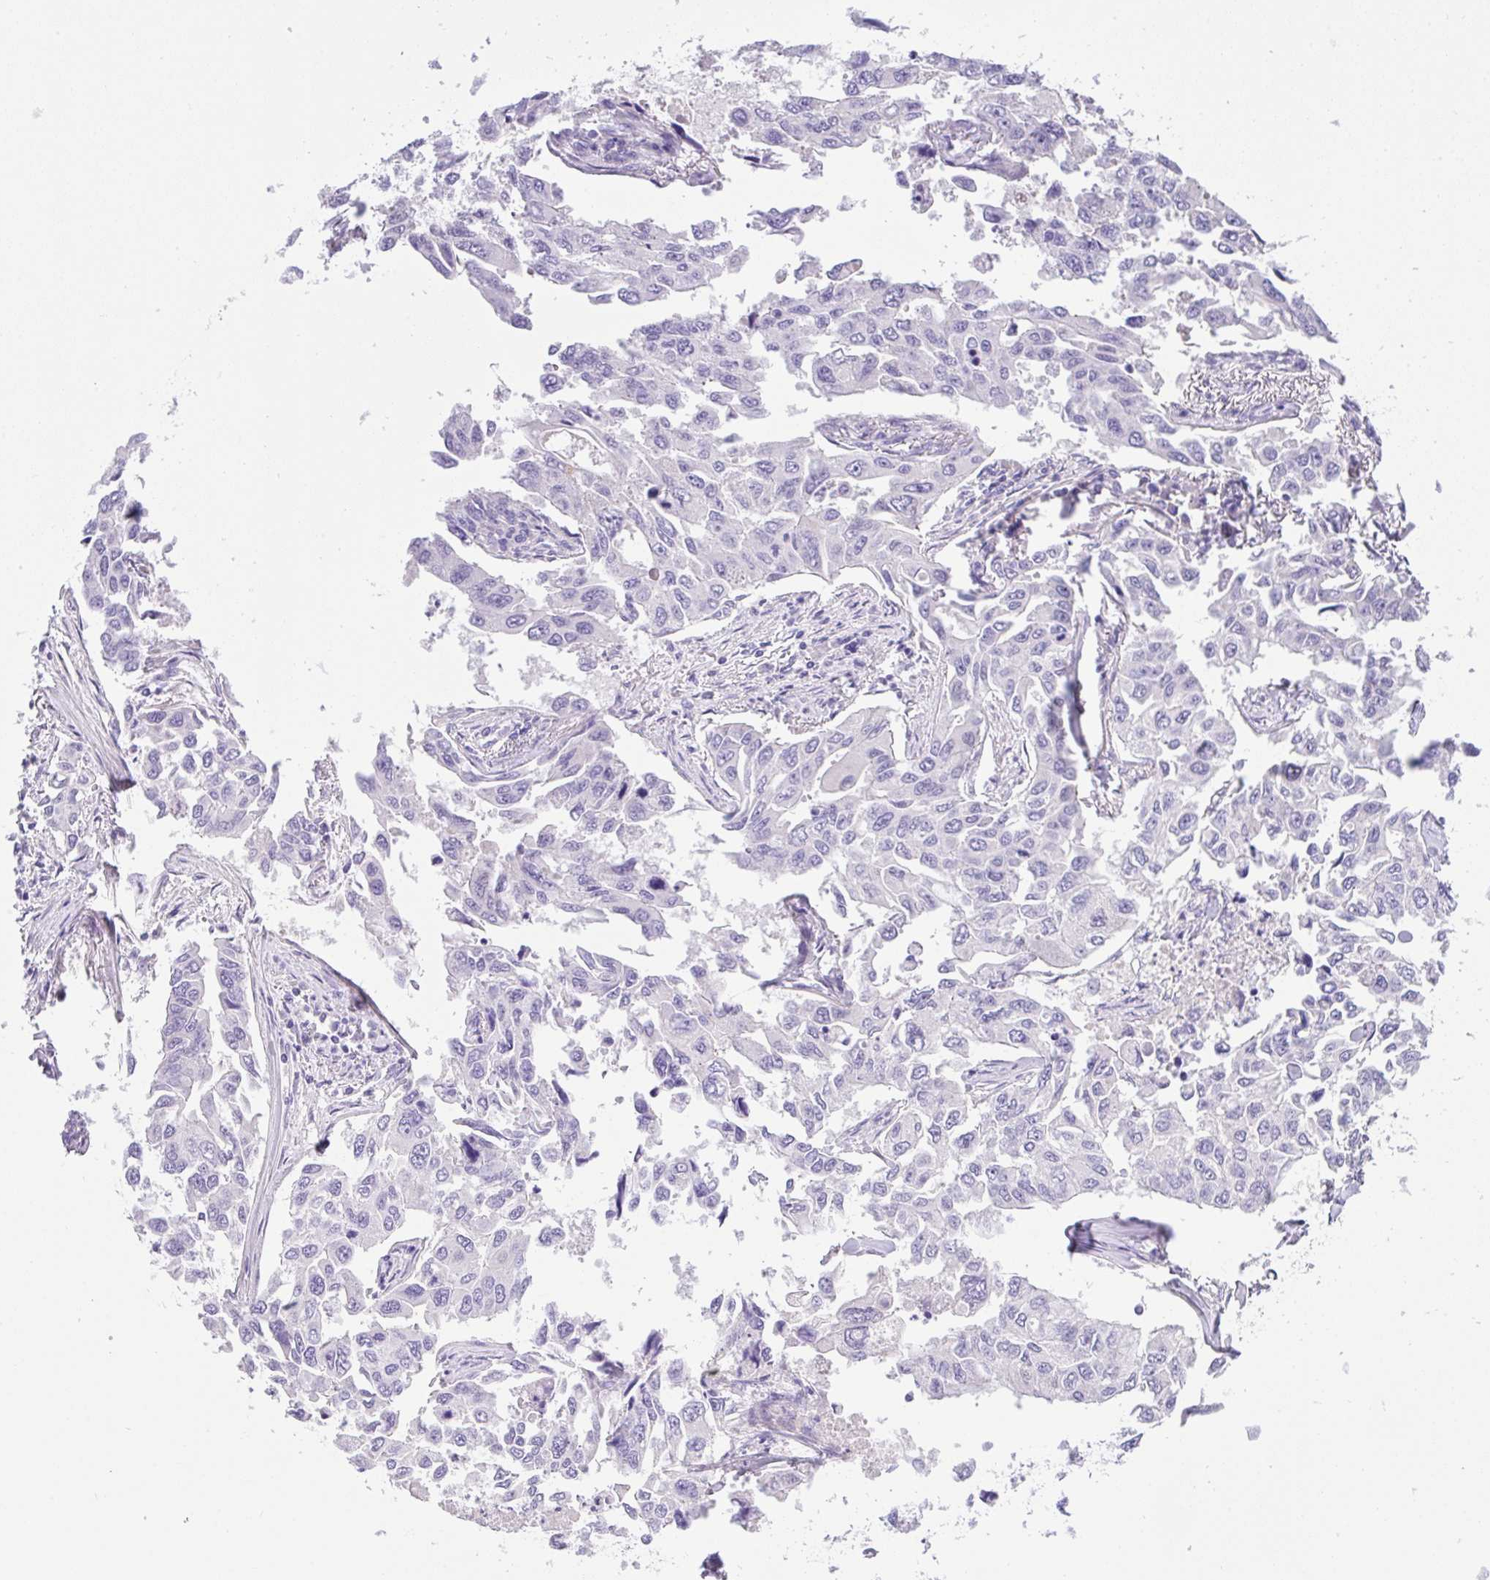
{"staining": {"intensity": "negative", "quantity": "none", "location": "none"}, "tissue": "lung cancer", "cell_type": "Tumor cells", "image_type": "cancer", "snomed": [{"axis": "morphology", "description": "Adenocarcinoma, NOS"}, {"axis": "topography", "description": "Lung"}], "caption": "There is no significant positivity in tumor cells of lung adenocarcinoma. (IHC, brightfield microscopy, high magnification).", "gene": "FBXL20", "patient": {"sex": "male", "age": 64}}